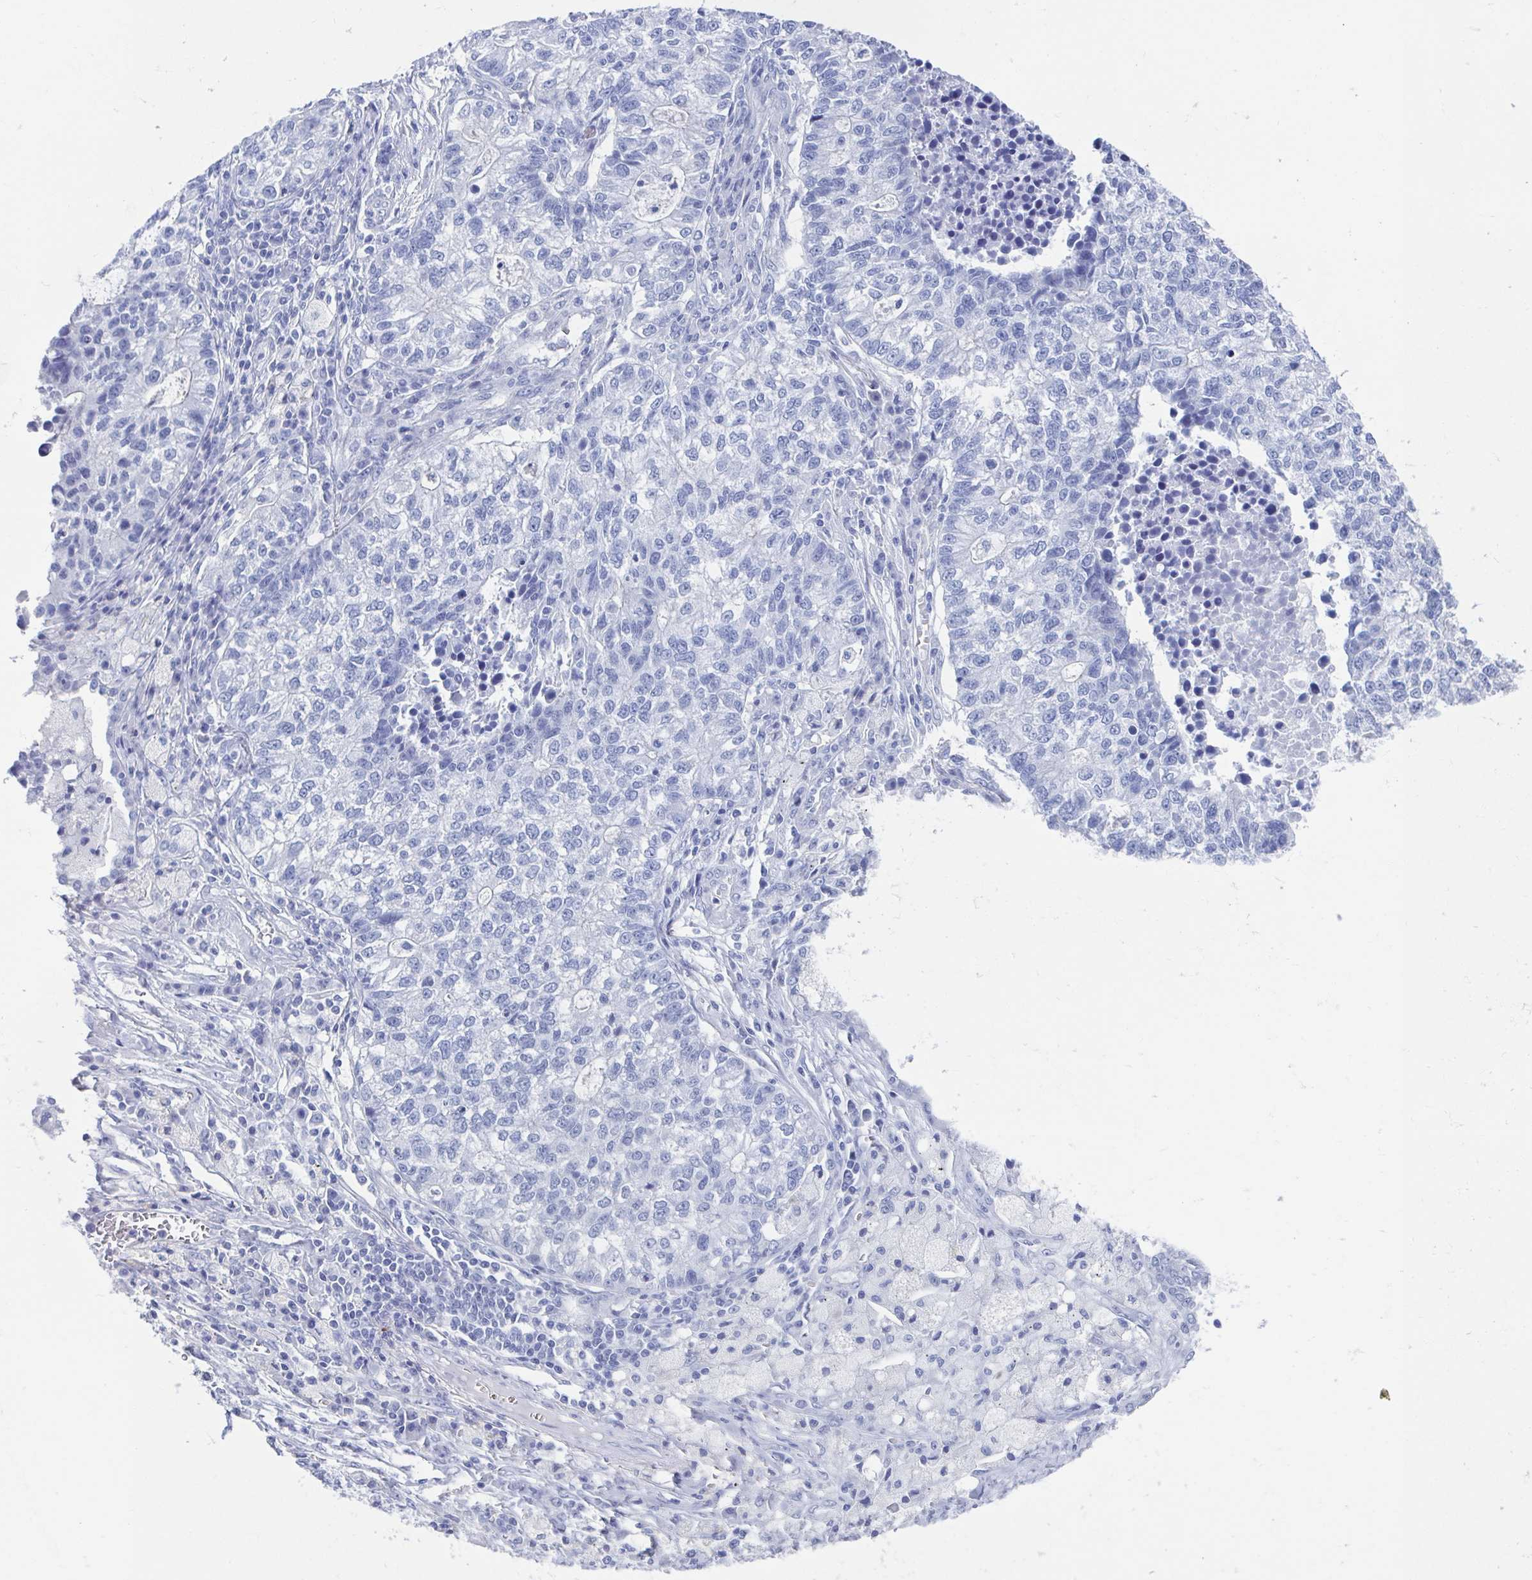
{"staining": {"intensity": "negative", "quantity": "none", "location": "none"}, "tissue": "lung cancer", "cell_type": "Tumor cells", "image_type": "cancer", "snomed": [{"axis": "morphology", "description": "Adenocarcinoma, NOS"}, {"axis": "topography", "description": "Lung"}], "caption": "Lung cancer was stained to show a protein in brown. There is no significant expression in tumor cells.", "gene": "SHCBP1L", "patient": {"sex": "male", "age": 57}}